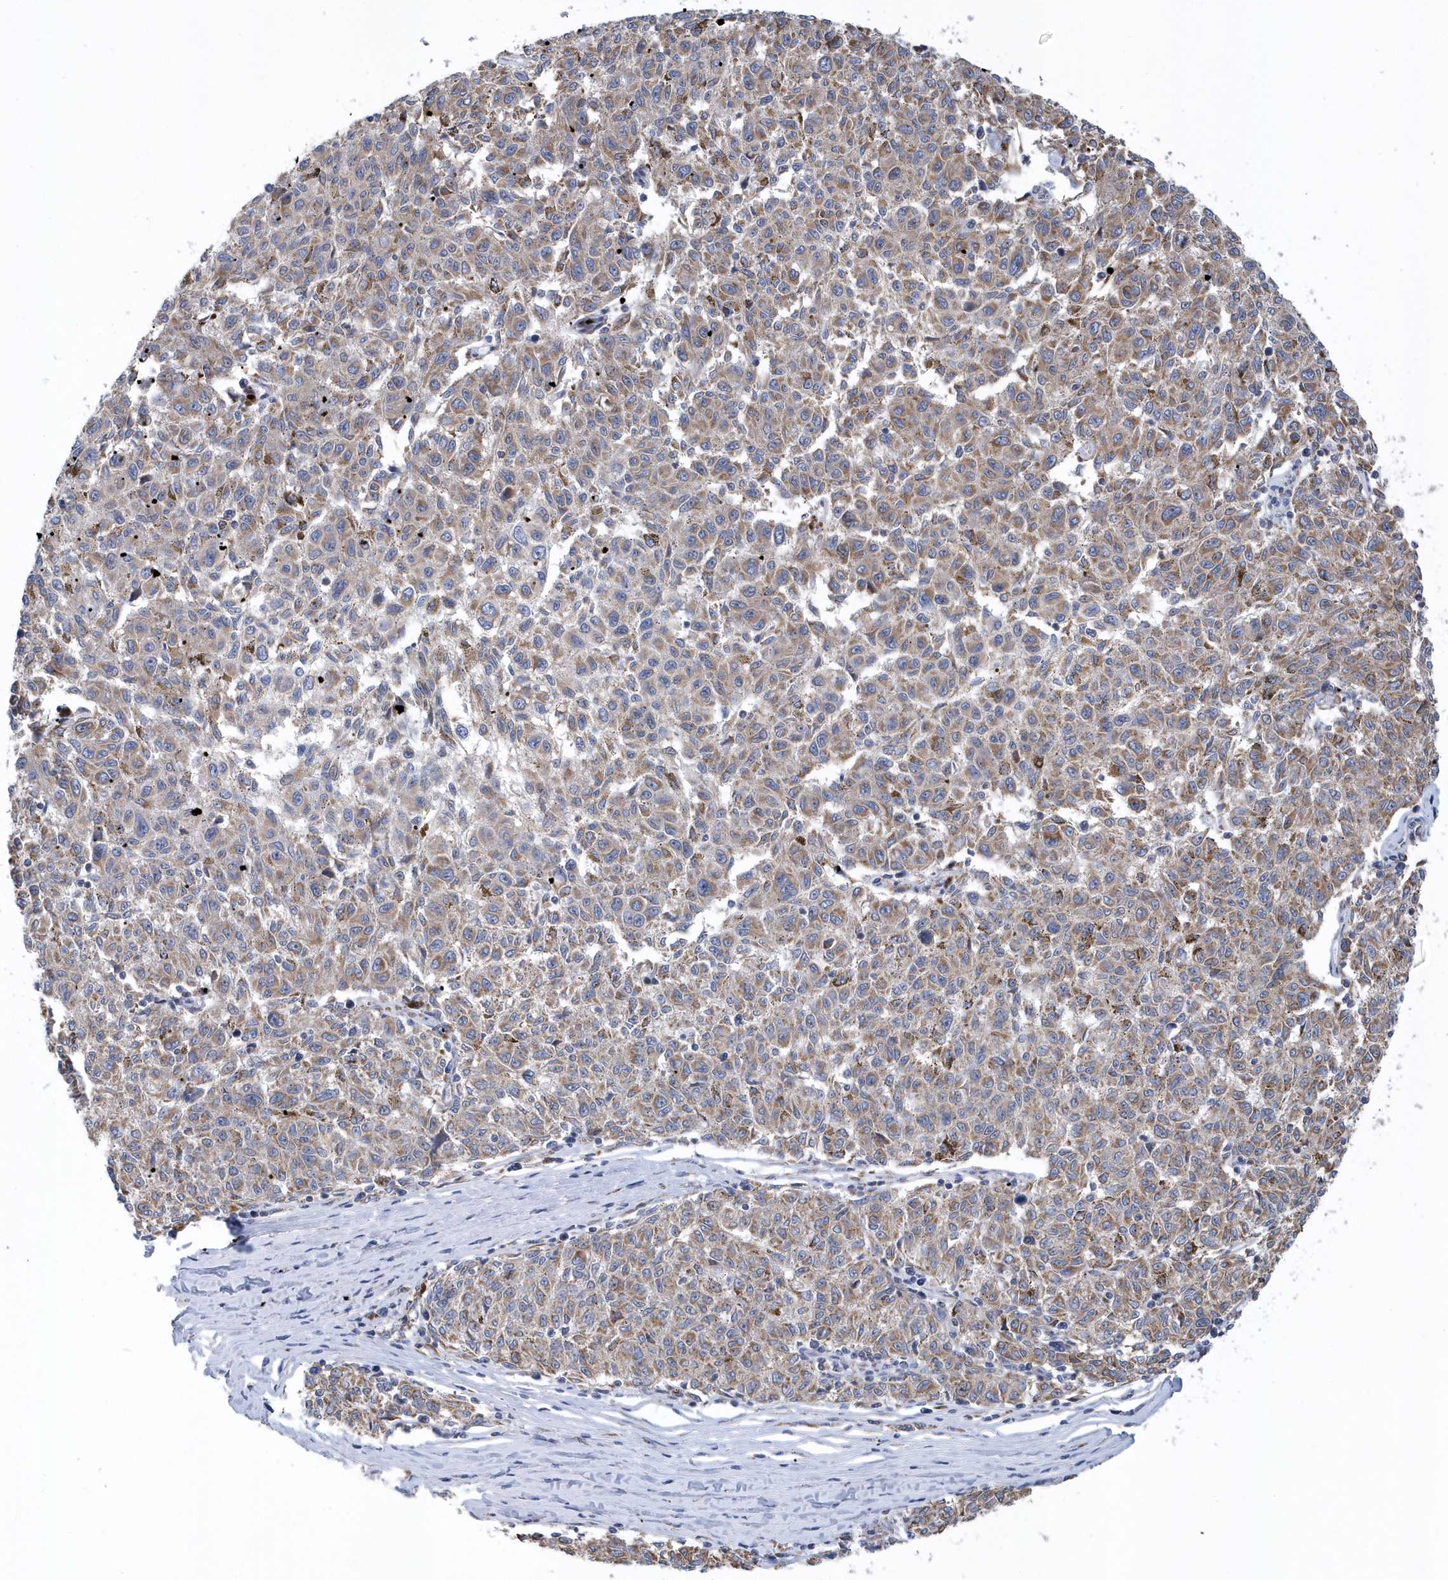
{"staining": {"intensity": "moderate", "quantity": "25%-75%", "location": "cytoplasmic/membranous"}, "tissue": "melanoma", "cell_type": "Tumor cells", "image_type": "cancer", "snomed": [{"axis": "morphology", "description": "Malignant melanoma, NOS"}, {"axis": "topography", "description": "Skin"}], "caption": "Melanoma tissue exhibits moderate cytoplasmic/membranous positivity in approximately 25%-75% of tumor cells", "gene": "VWA5B2", "patient": {"sex": "female", "age": 72}}